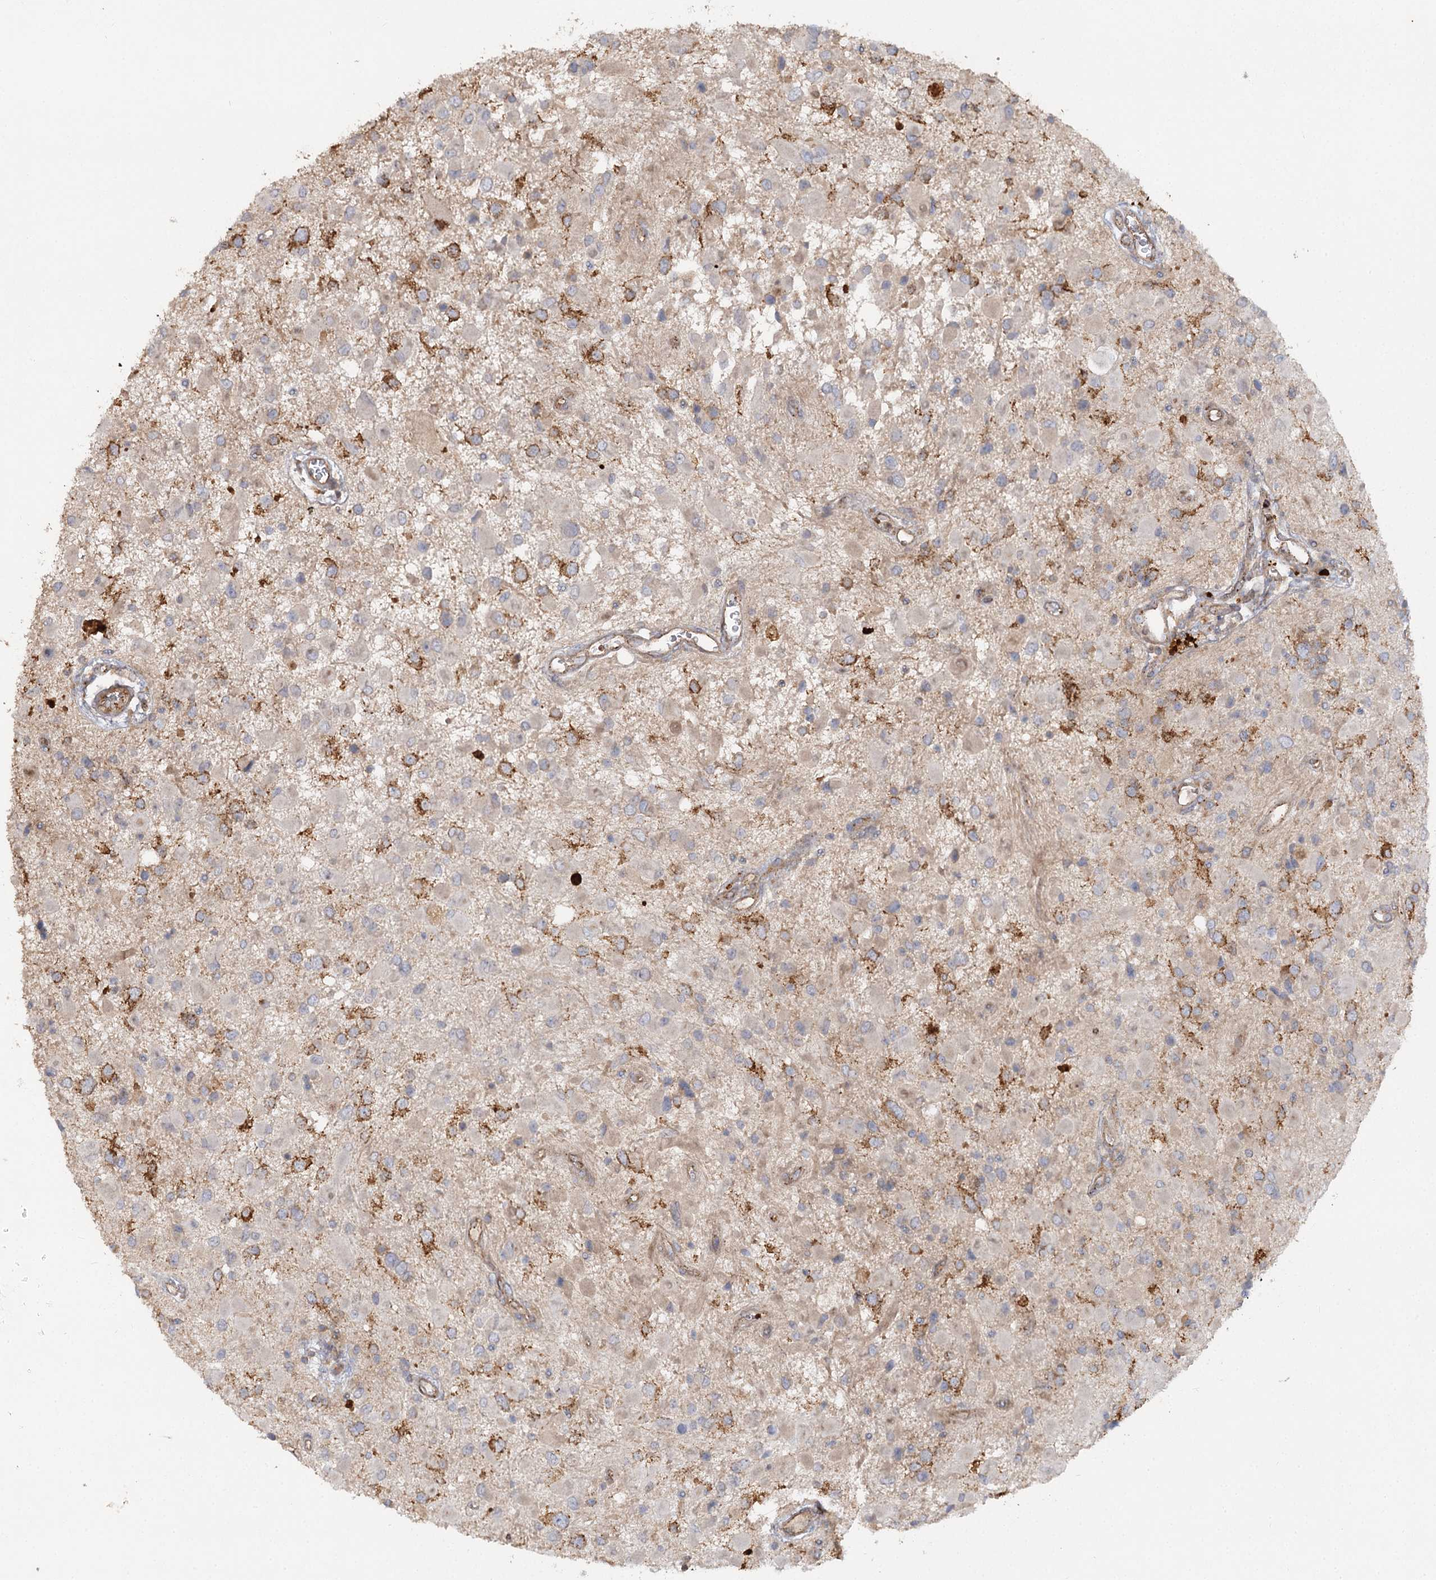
{"staining": {"intensity": "strong", "quantity": "<25%", "location": "cytoplasmic/membranous"}, "tissue": "glioma", "cell_type": "Tumor cells", "image_type": "cancer", "snomed": [{"axis": "morphology", "description": "Glioma, malignant, High grade"}, {"axis": "topography", "description": "Brain"}], "caption": "Glioma stained with a brown dye demonstrates strong cytoplasmic/membranous positive positivity in approximately <25% of tumor cells.", "gene": "KIAA0825", "patient": {"sex": "male", "age": 53}}